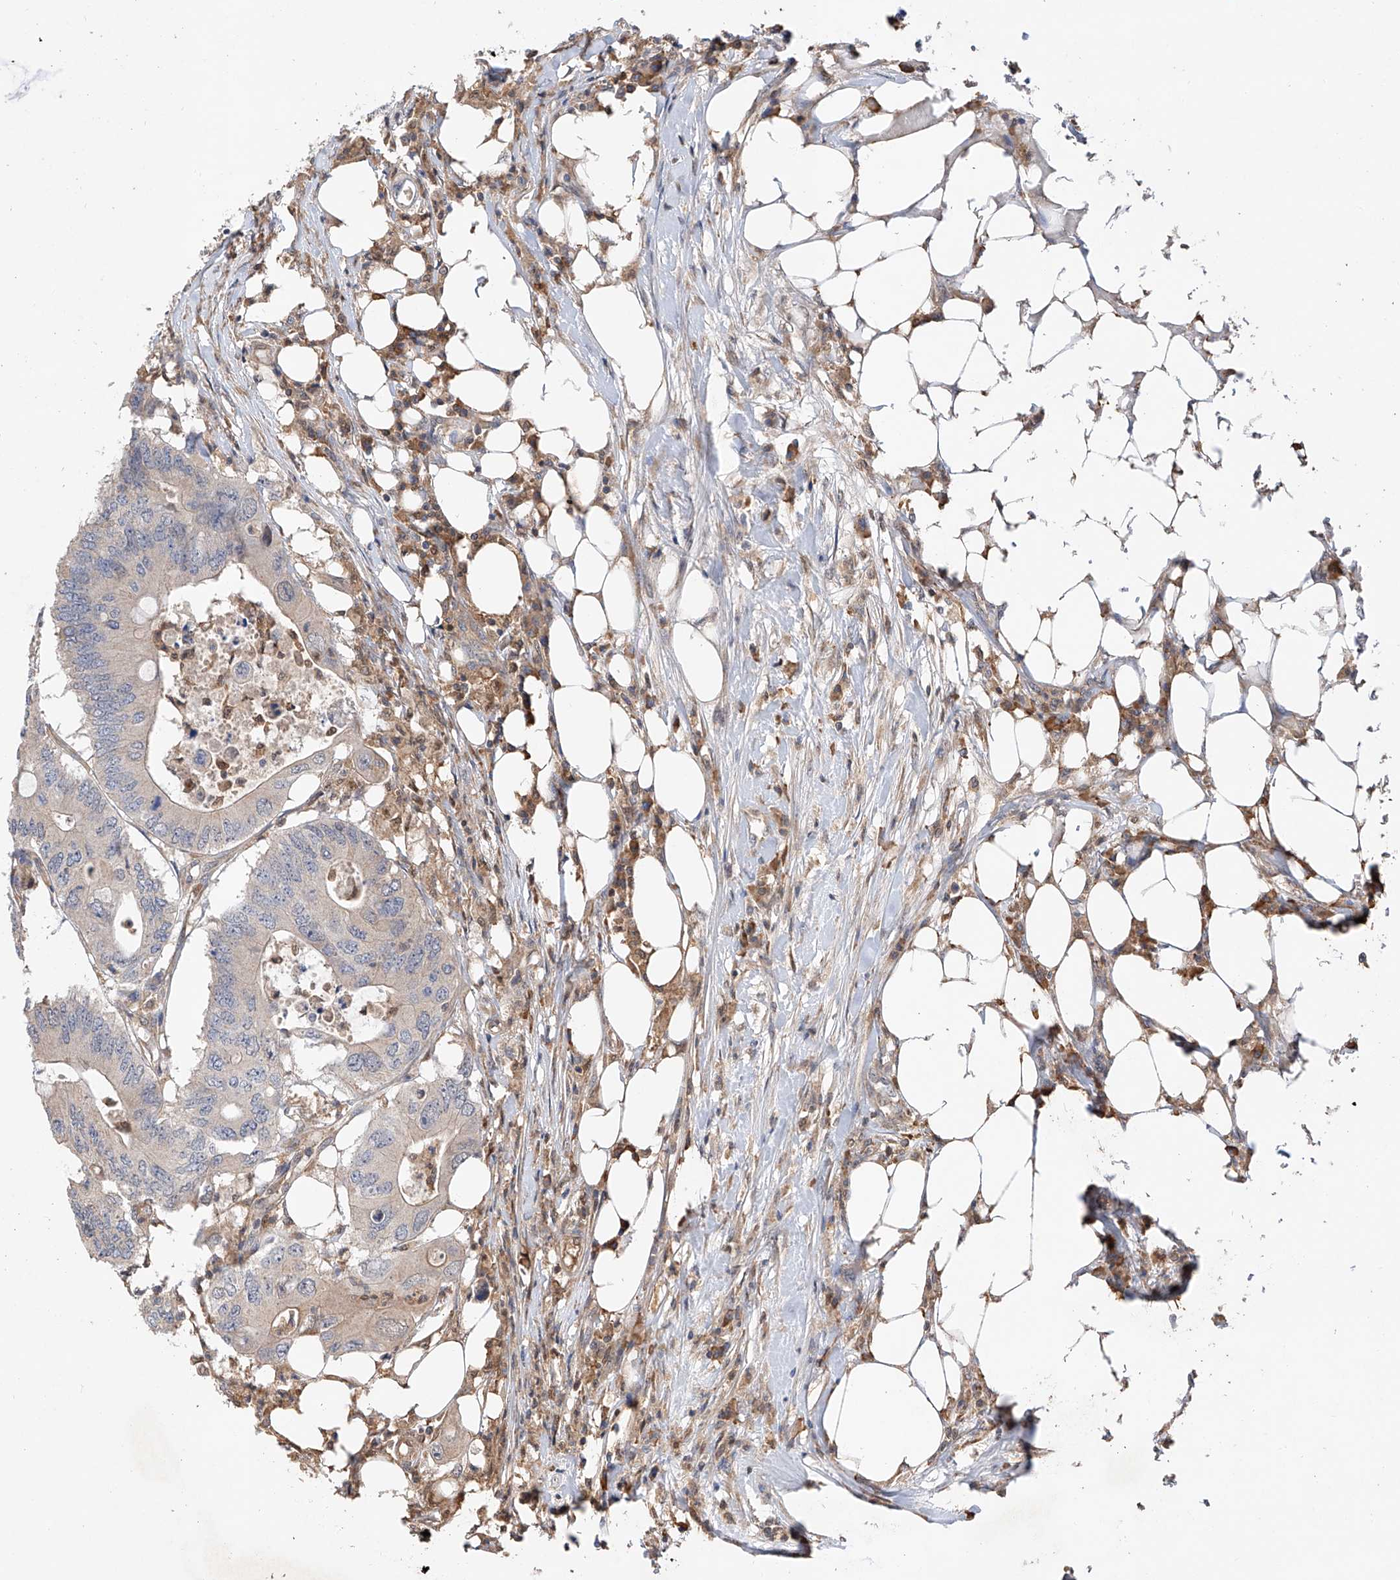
{"staining": {"intensity": "negative", "quantity": "none", "location": "none"}, "tissue": "colorectal cancer", "cell_type": "Tumor cells", "image_type": "cancer", "snomed": [{"axis": "morphology", "description": "Adenocarcinoma, NOS"}, {"axis": "topography", "description": "Colon"}], "caption": "Micrograph shows no significant protein staining in tumor cells of colorectal cancer. The staining is performed using DAB (3,3'-diaminobenzidine) brown chromogen with nuclei counter-stained in using hematoxylin.", "gene": "RILPL2", "patient": {"sex": "male", "age": 71}}